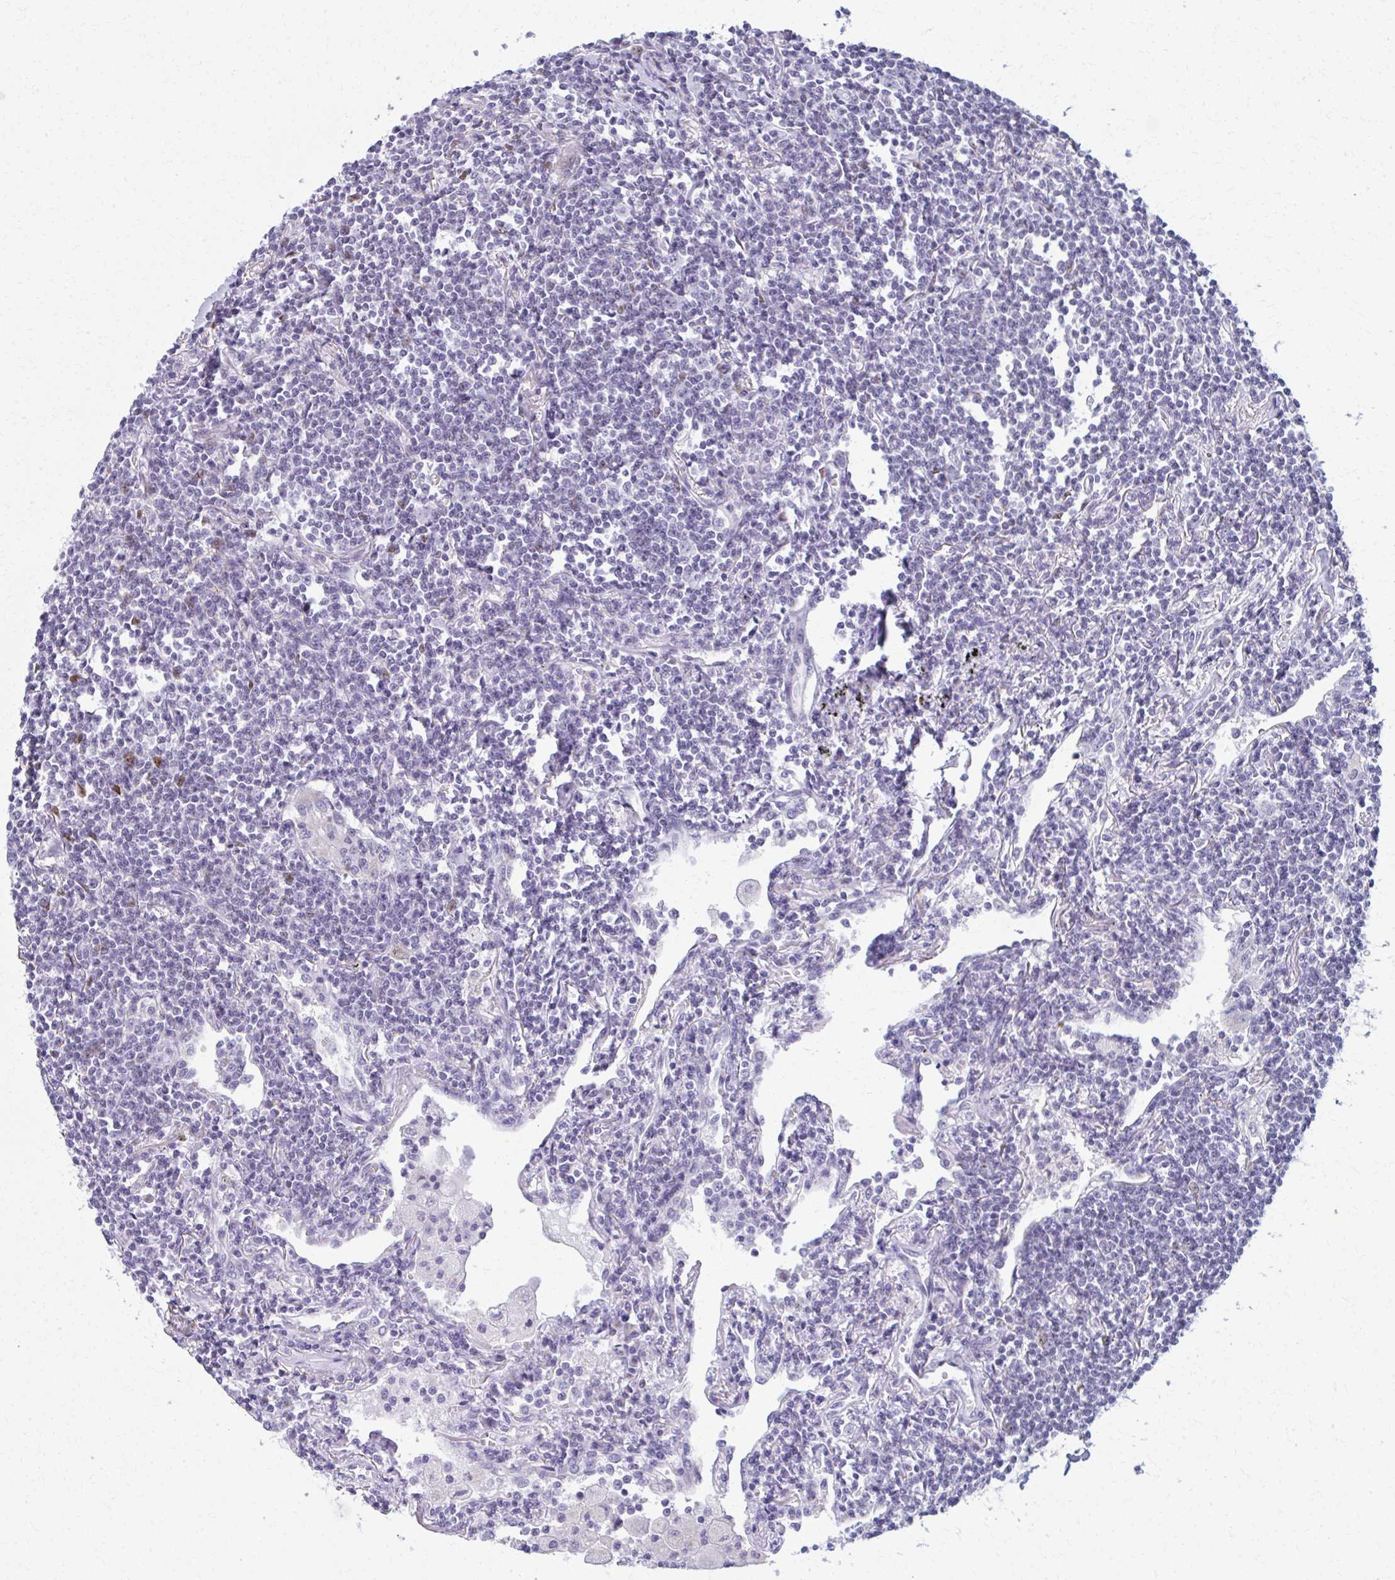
{"staining": {"intensity": "negative", "quantity": "none", "location": "none"}, "tissue": "lymphoma", "cell_type": "Tumor cells", "image_type": "cancer", "snomed": [{"axis": "morphology", "description": "Malignant lymphoma, non-Hodgkin's type, Low grade"}, {"axis": "topography", "description": "Lung"}], "caption": "Human lymphoma stained for a protein using immunohistochemistry demonstrates no staining in tumor cells.", "gene": "SCLY", "patient": {"sex": "female", "age": 71}}